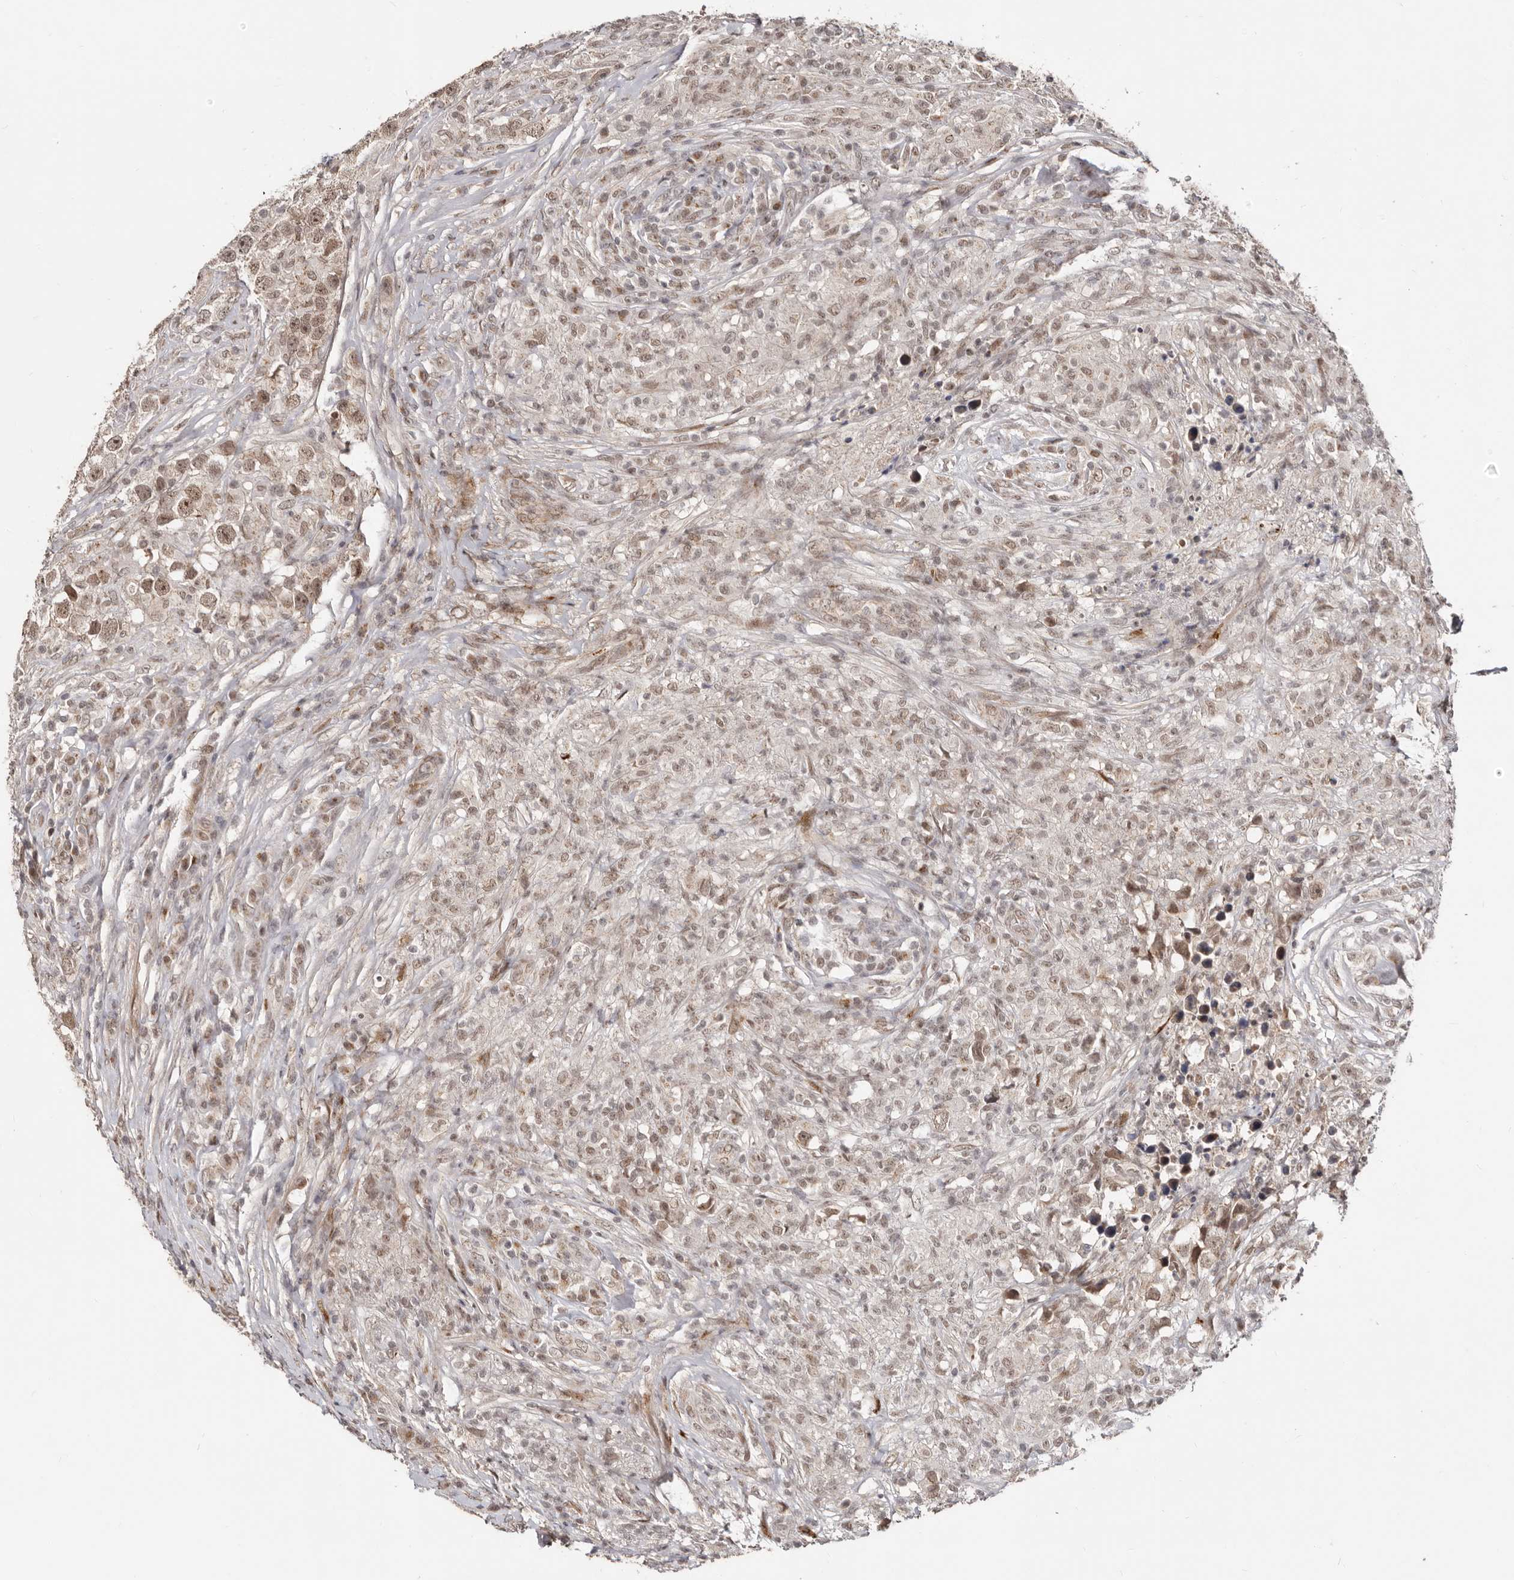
{"staining": {"intensity": "moderate", "quantity": ">75%", "location": "nuclear"}, "tissue": "testis cancer", "cell_type": "Tumor cells", "image_type": "cancer", "snomed": [{"axis": "morphology", "description": "Seminoma, NOS"}, {"axis": "topography", "description": "Testis"}], "caption": "Immunohistochemical staining of human seminoma (testis) shows moderate nuclear protein staining in approximately >75% of tumor cells. The protein is shown in brown color, while the nuclei are stained blue.", "gene": "SRCAP", "patient": {"sex": "male", "age": 49}}